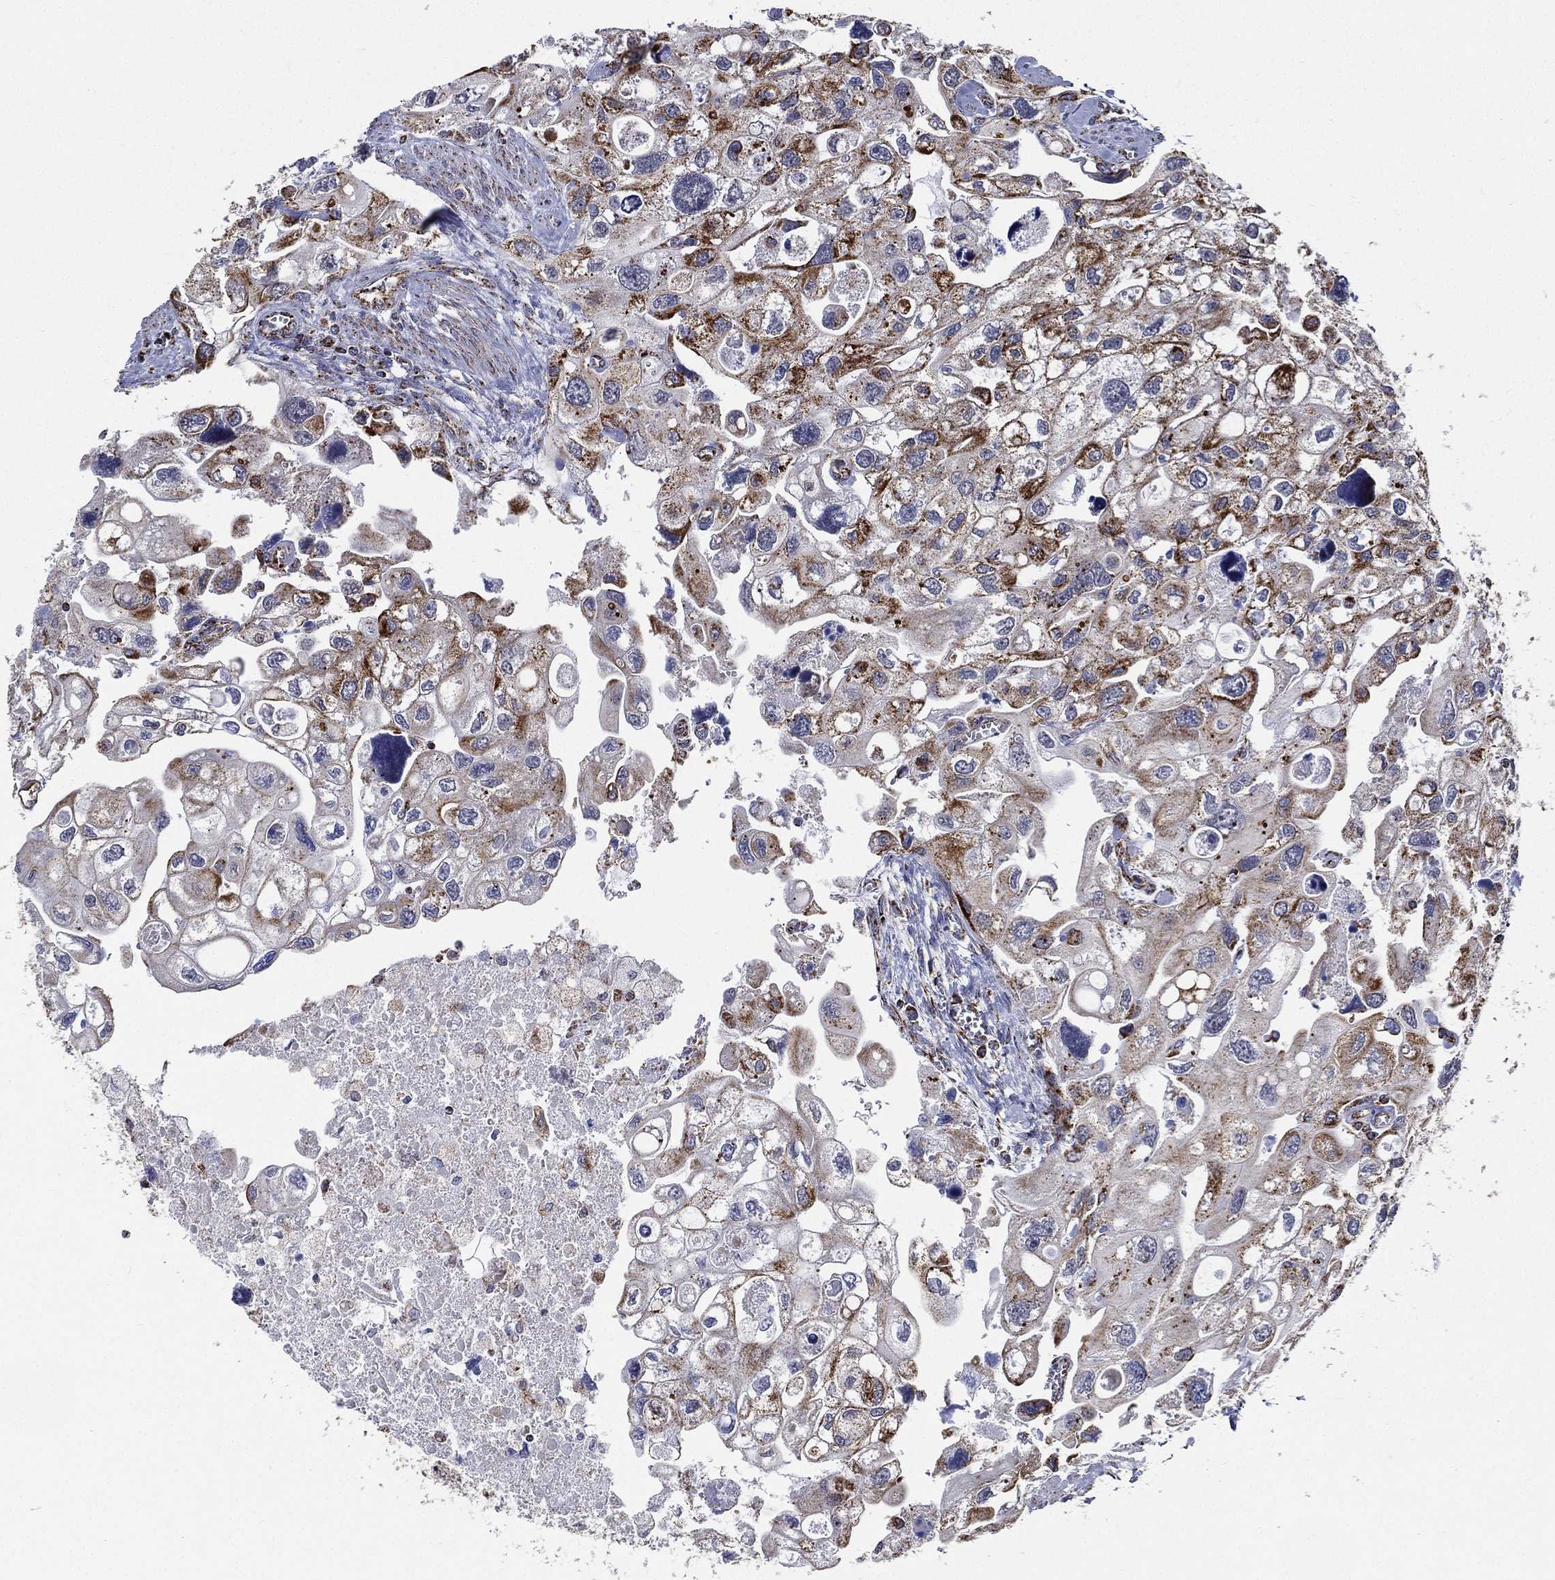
{"staining": {"intensity": "moderate", "quantity": "<25%", "location": "cytoplasmic/membranous"}, "tissue": "urothelial cancer", "cell_type": "Tumor cells", "image_type": "cancer", "snomed": [{"axis": "morphology", "description": "Urothelial carcinoma, High grade"}, {"axis": "topography", "description": "Urinary bladder"}], "caption": "Immunohistochemistry staining of high-grade urothelial carcinoma, which displays low levels of moderate cytoplasmic/membranous expression in approximately <25% of tumor cells indicating moderate cytoplasmic/membranous protein positivity. The staining was performed using DAB (3,3'-diaminobenzidine) (brown) for protein detection and nuclei were counterstained in hematoxylin (blue).", "gene": "NDUFAB1", "patient": {"sex": "male", "age": 59}}